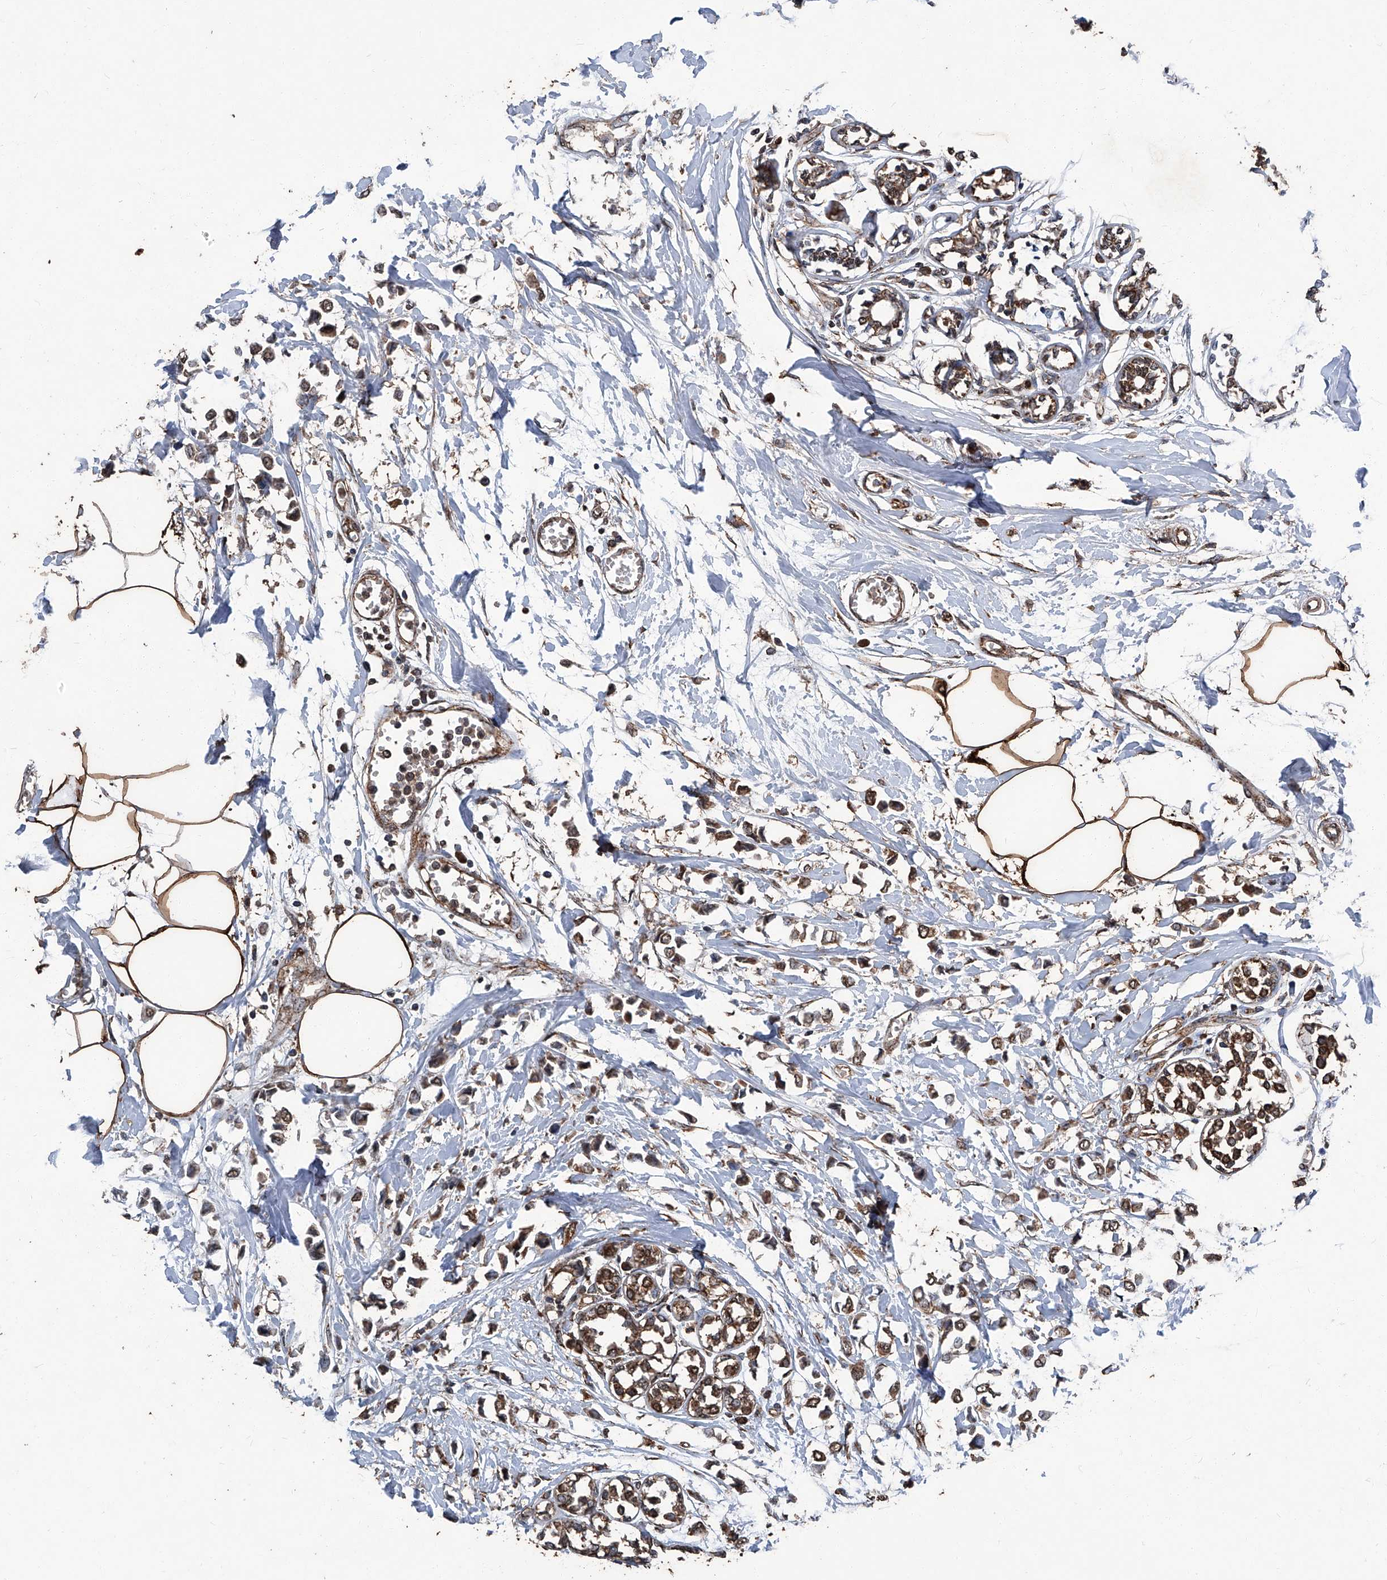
{"staining": {"intensity": "moderate", "quantity": ">75%", "location": "cytoplasmic/membranous"}, "tissue": "breast cancer", "cell_type": "Tumor cells", "image_type": "cancer", "snomed": [{"axis": "morphology", "description": "Lobular carcinoma"}, {"axis": "topography", "description": "Breast"}], "caption": "Immunohistochemistry (IHC) of breast cancer exhibits medium levels of moderate cytoplasmic/membranous expression in approximately >75% of tumor cells. (DAB (3,3'-diaminobenzidine) = brown stain, brightfield microscopy at high magnification).", "gene": "STARD7", "patient": {"sex": "female", "age": 51}}